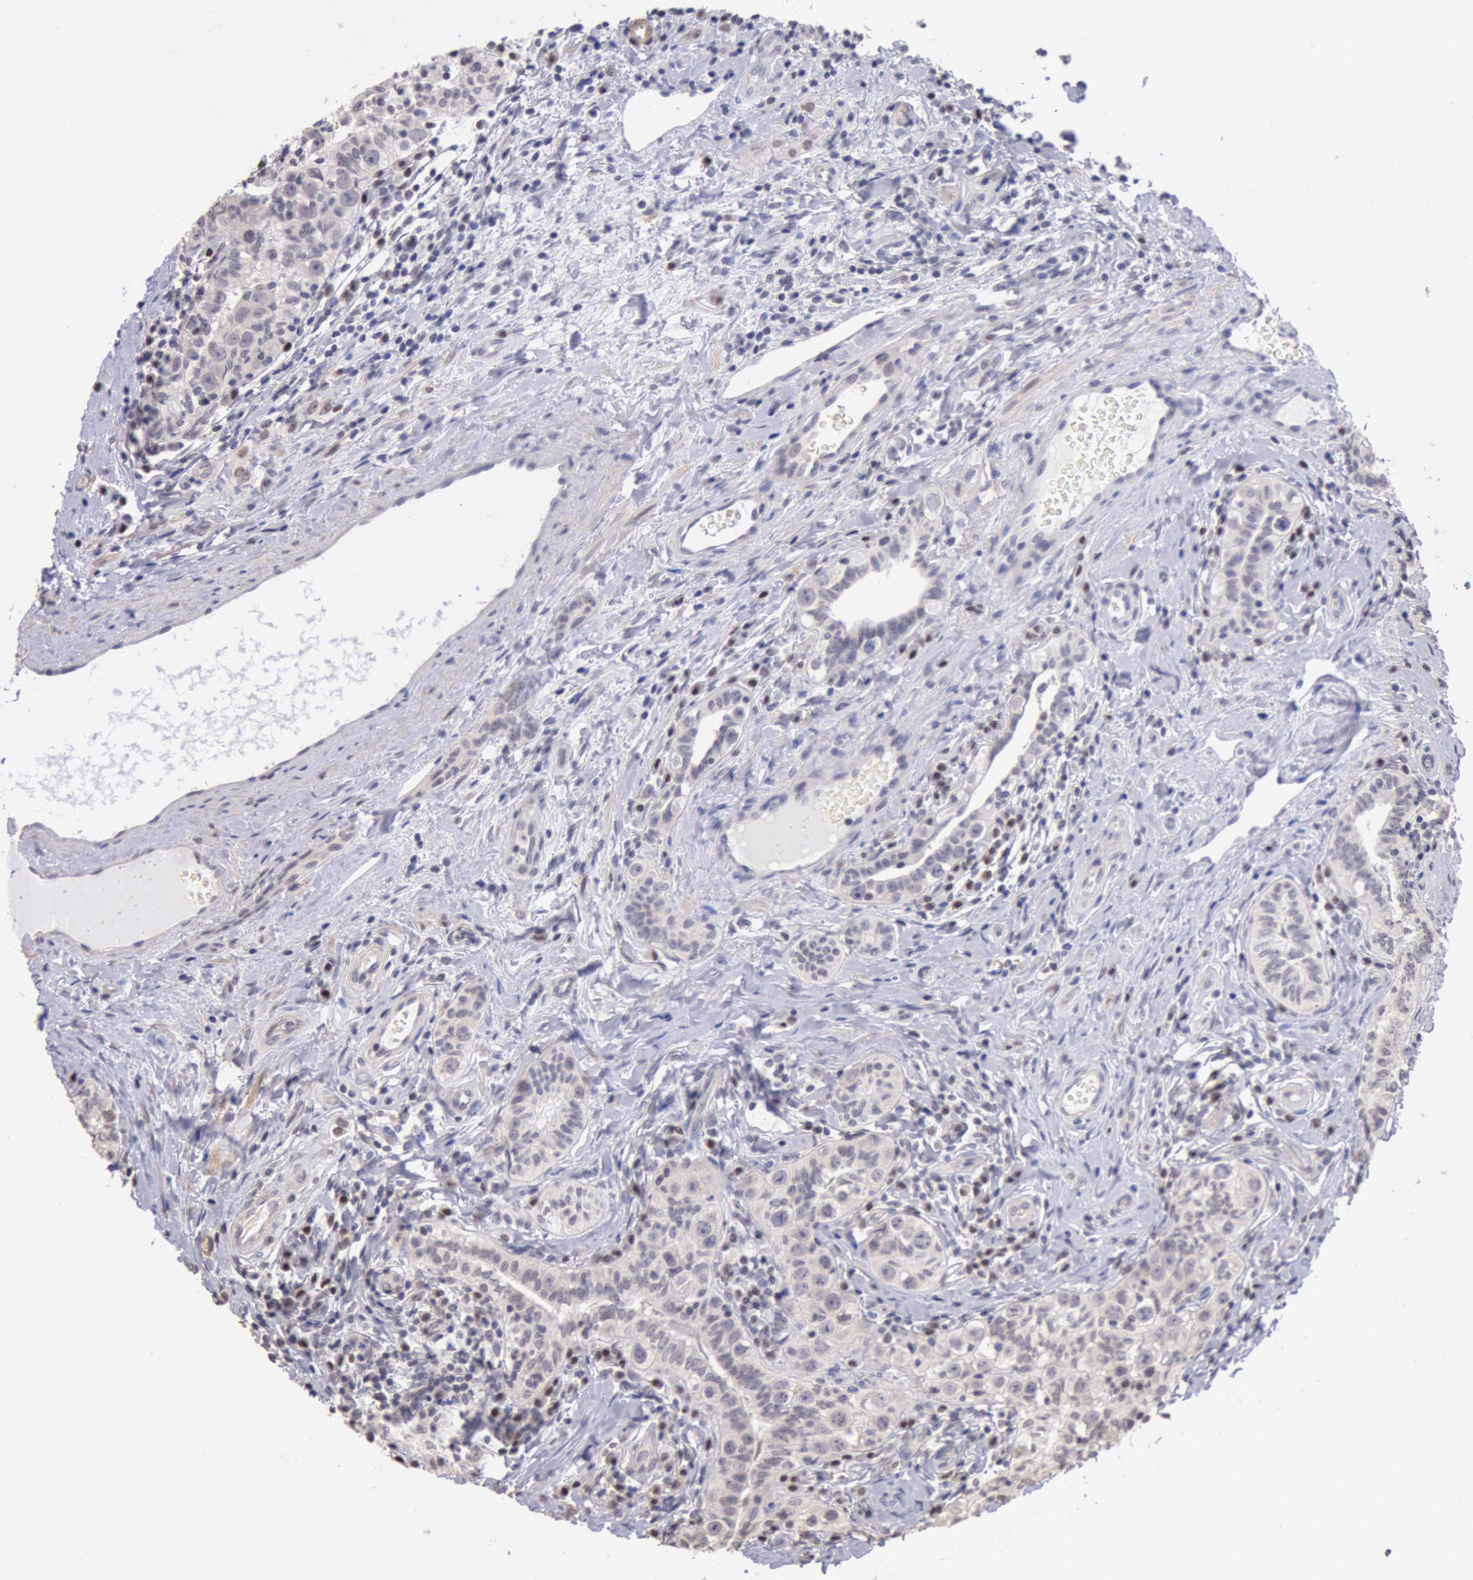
{"staining": {"intensity": "weak", "quantity": "<25%", "location": "nuclear"}, "tissue": "testis cancer", "cell_type": "Tumor cells", "image_type": "cancer", "snomed": [{"axis": "morphology", "description": "Seminoma, NOS"}, {"axis": "topography", "description": "Testis"}], "caption": "IHC photomicrograph of neoplastic tissue: human testis cancer stained with DAB (3,3'-diaminobenzidine) exhibits no significant protein expression in tumor cells. (DAB IHC with hematoxylin counter stain).", "gene": "MYH7", "patient": {"sex": "male", "age": 32}}